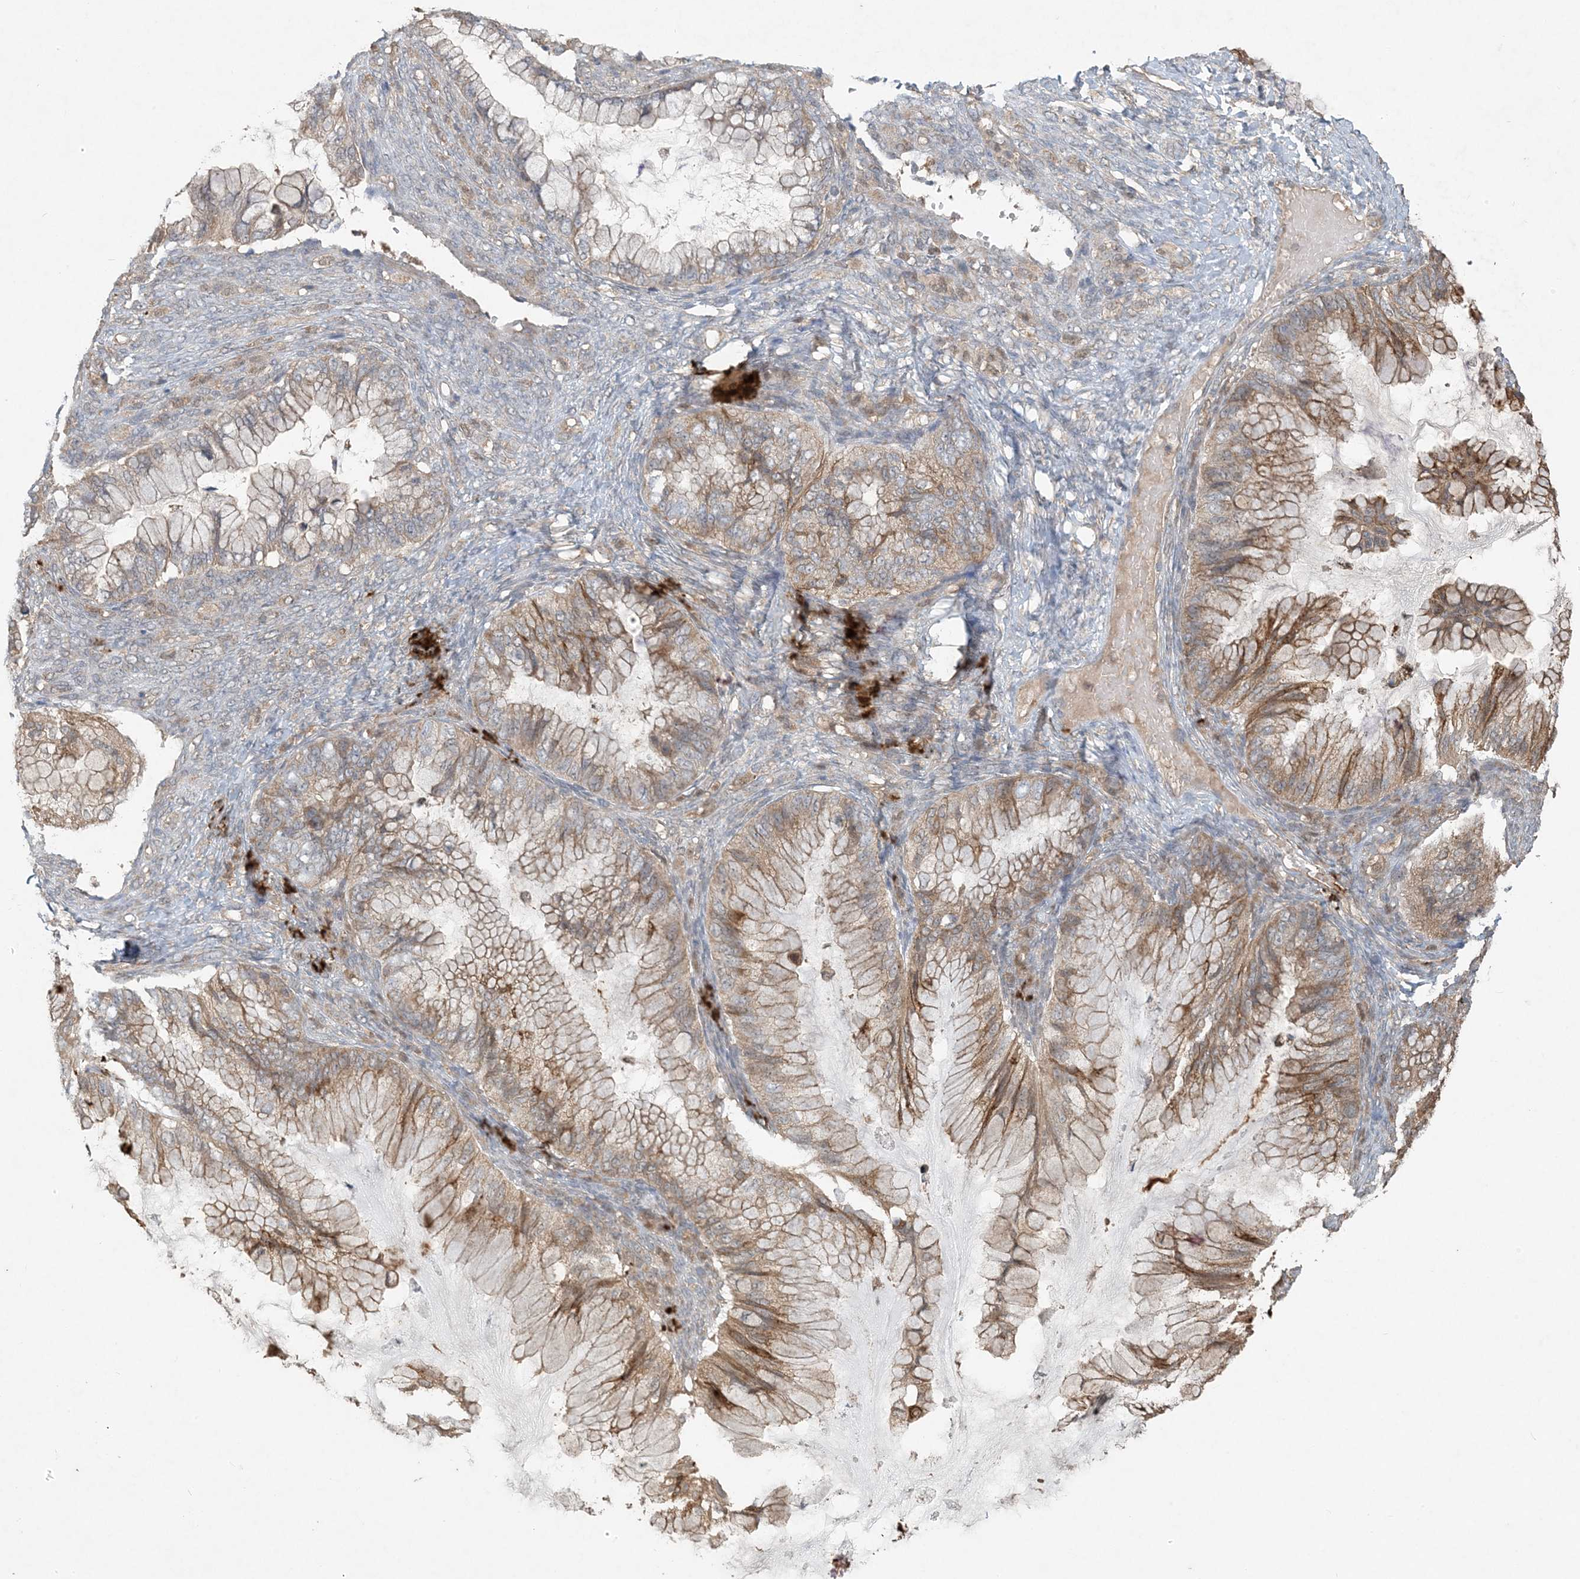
{"staining": {"intensity": "moderate", "quantity": ">75%", "location": "cytoplasmic/membranous"}, "tissue": "ovarian cancer", "cell_type": "Tumor cells", "image_type": "cancer", "snomed": [{"axis": "morphology", "description": "Cystadenocarcinoma, mucinous, NOS"}, {"axis": "topography", "description": "Ovary"}], "caption": "Mucinous cystadenocarcinoma (ovarian) stained with a brown dye shows moderate cytoplasmic/membranous positive positivity in about >75% of tumor cells.", "gene": "MCOLN1", "patient": {"sex": "female", "age": 36}}